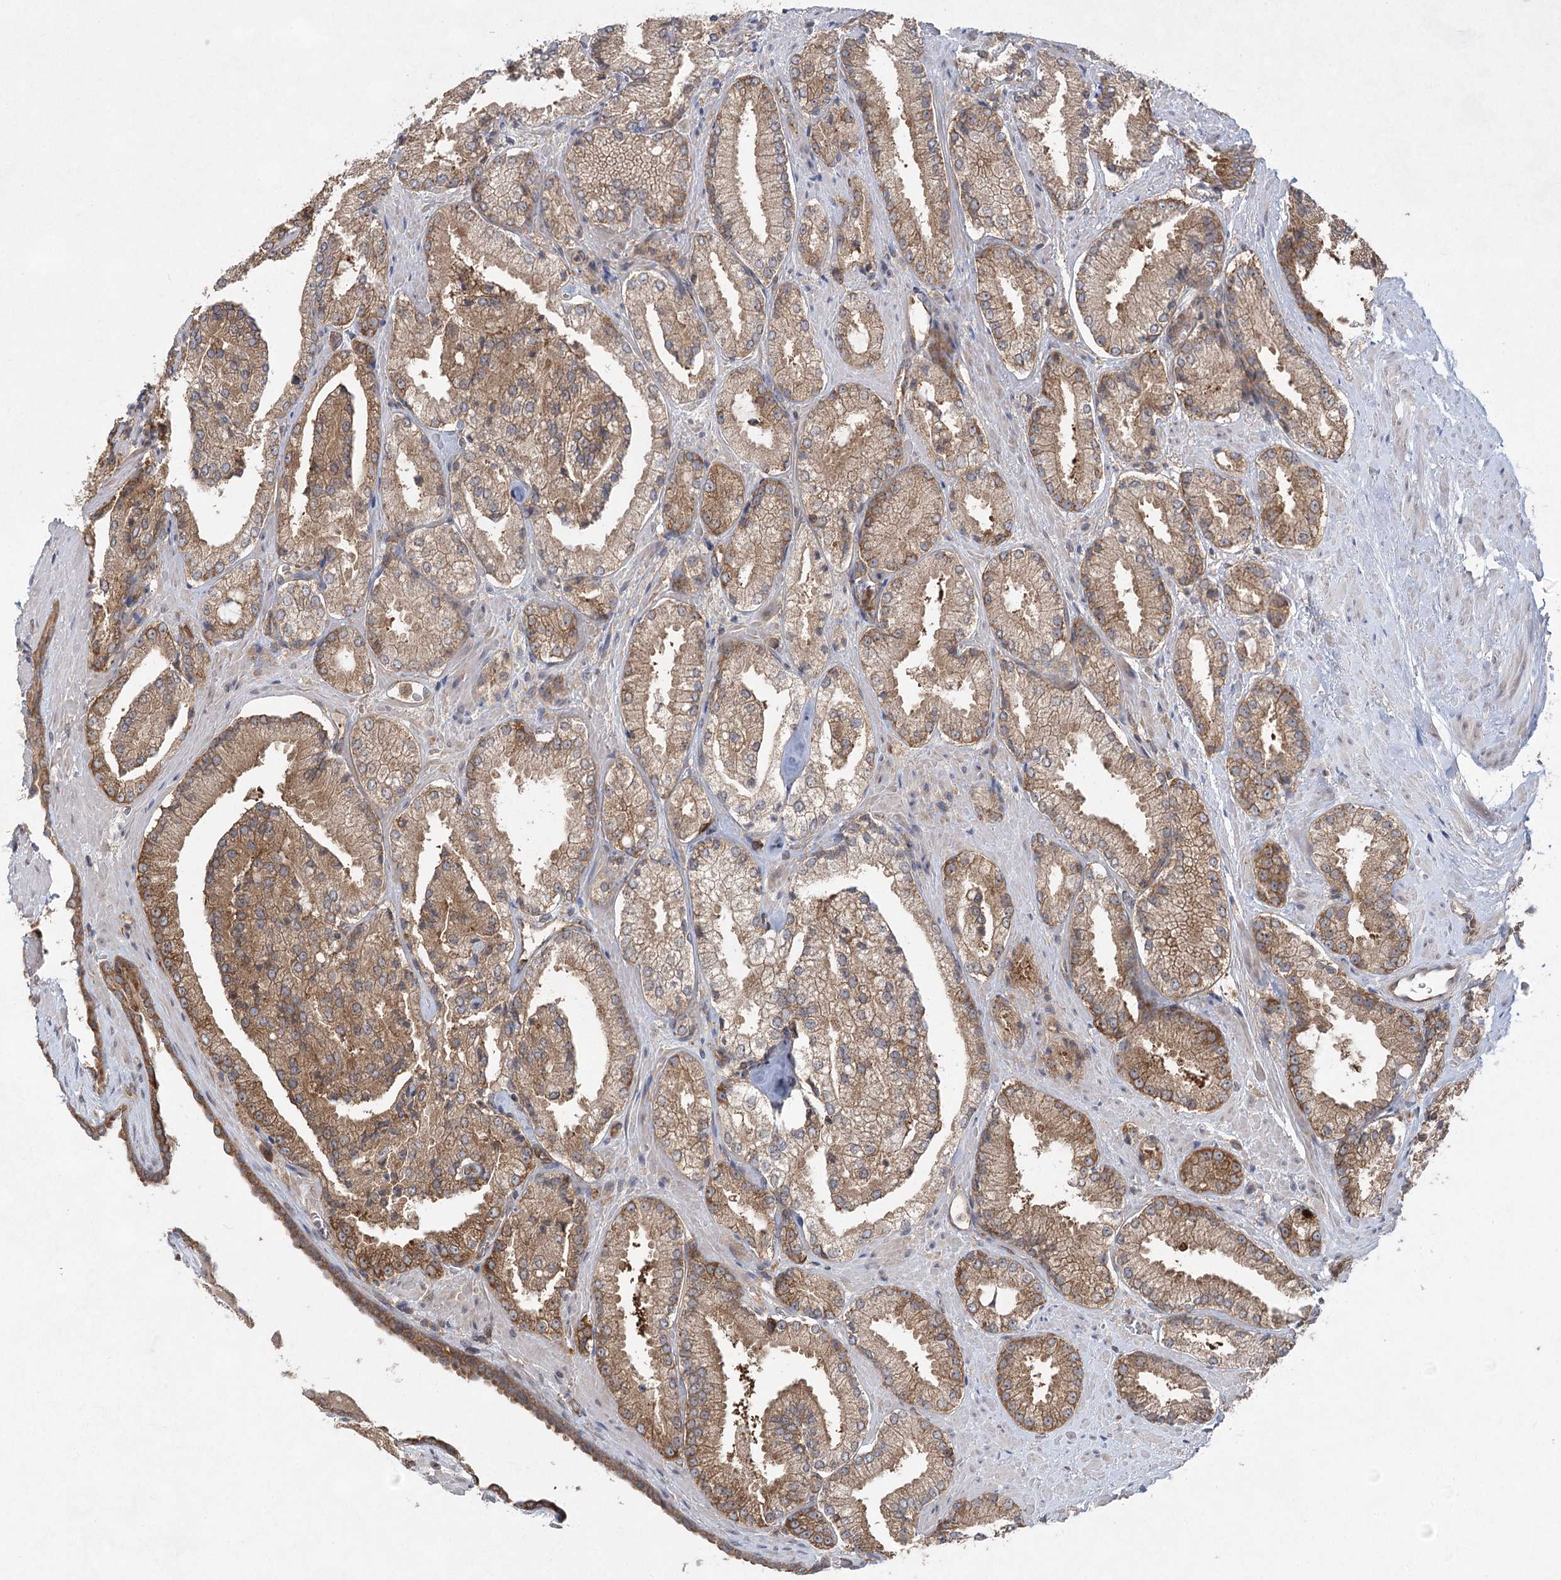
{"staining": {"intensity": "moderate", "quantity": ">75%", "location": "cytoplasmic/membranous"}, "tissue": "prostate cancer", "cell_type": "Tumor cells", "image_type": "cancer", "snomed": [{"axis": "morphology", "description": "Adenocarcinoma, High grade"}, {"axis": "topography", "description": "Prostate"}], "caption": "Moderate cytoplasmic/membranous staining is identified in about >75% of tumor cells in prostate cancer. (IHC, brightfield microscopy, high magnification).", "gene": "EIF3A", "patient": {"sex": "male", "age": 73}}